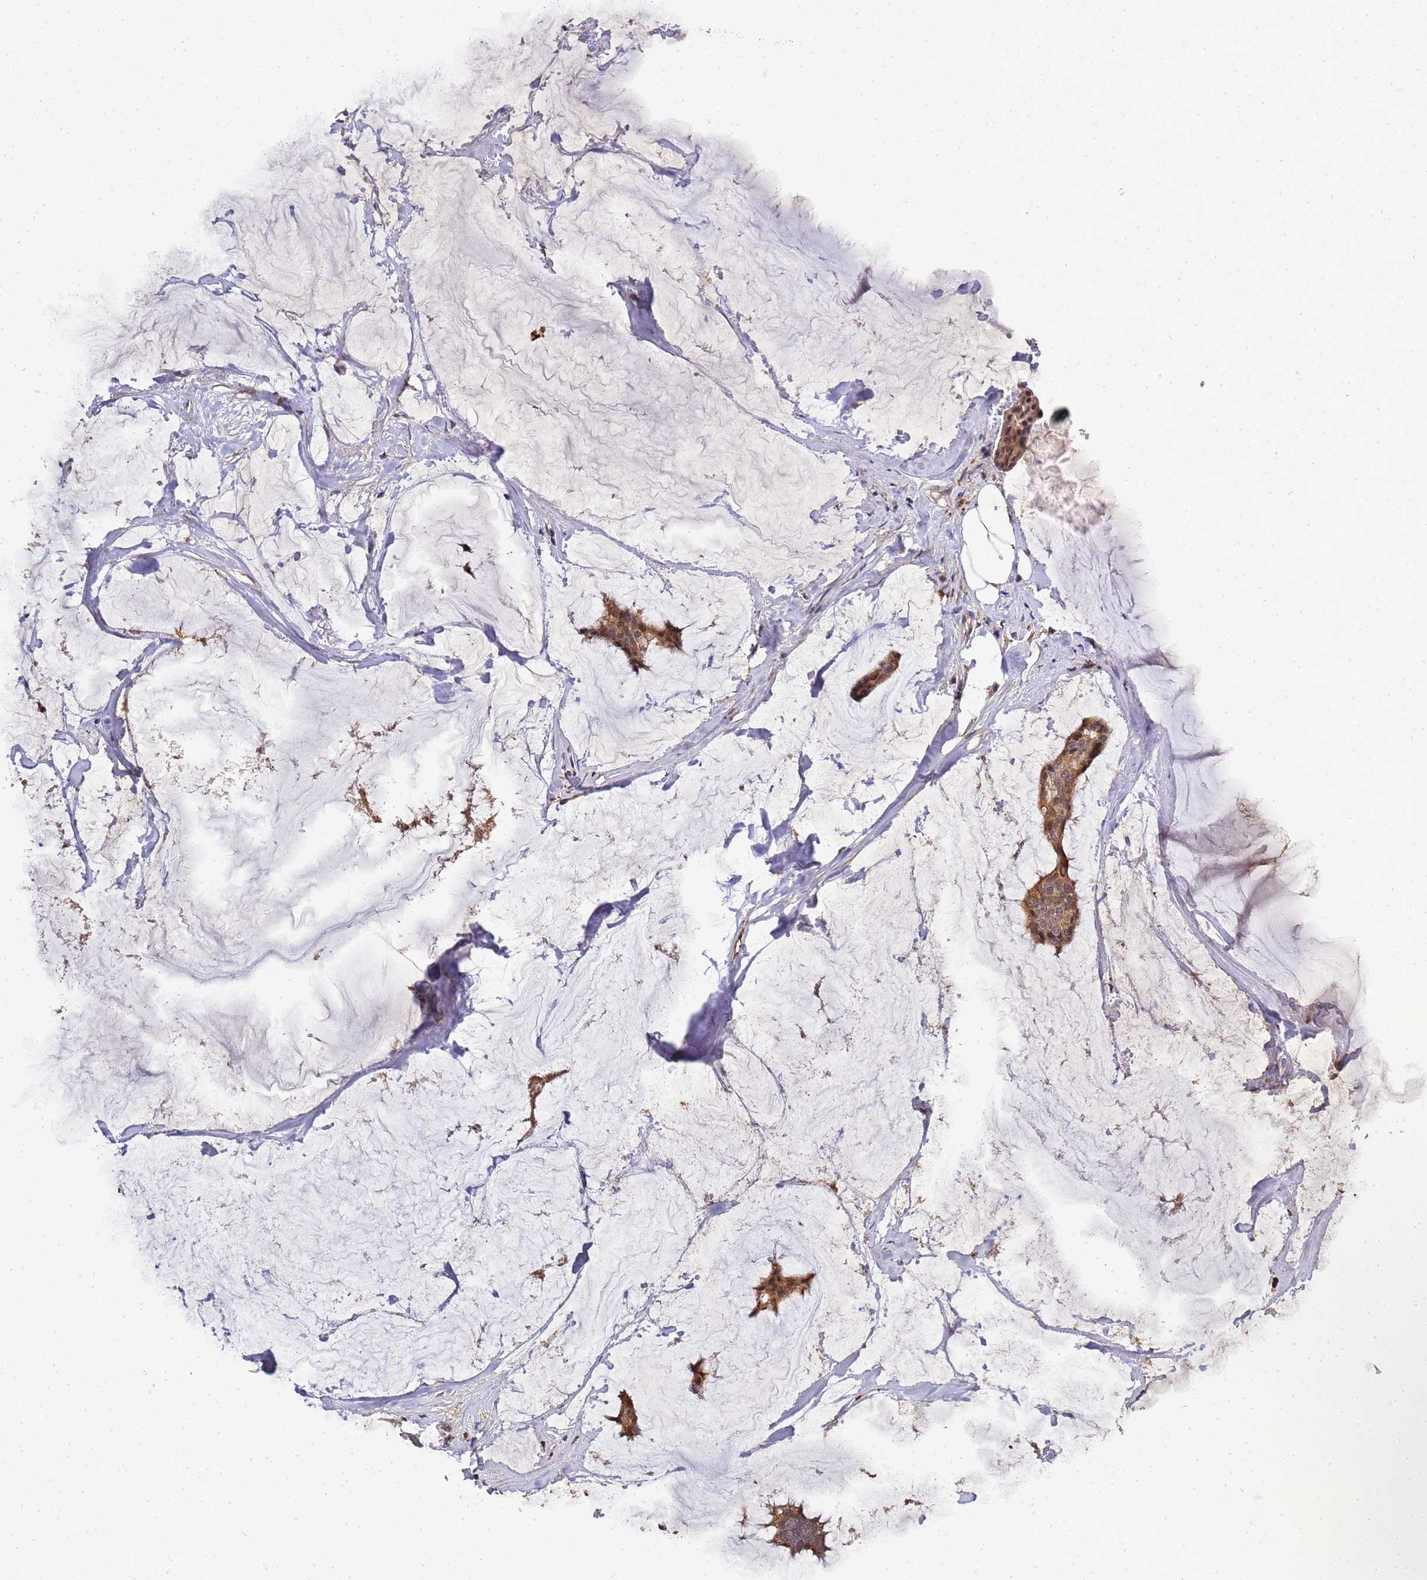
{"staining": {"intensity": "moderate", "quantity": ">75%", "location": "cytoplasmic/membranous,nuclear"}, "tissue": "breast cancer", "cell_type": "Tumor cells", "image_type": "cancer", "snomed": [{"axis": "morphology", "description": "Duct carcinoma"}, {"axis": "topography", "description": "Breast"}], "caption": "Protein staining of breast cancer tissue exhibits moderate cytoplasmic/membranous and nuclear expression in about >75% of tumor cells.", "gene": "LGI4", "patient": {"sex": "female", "age": 93}}